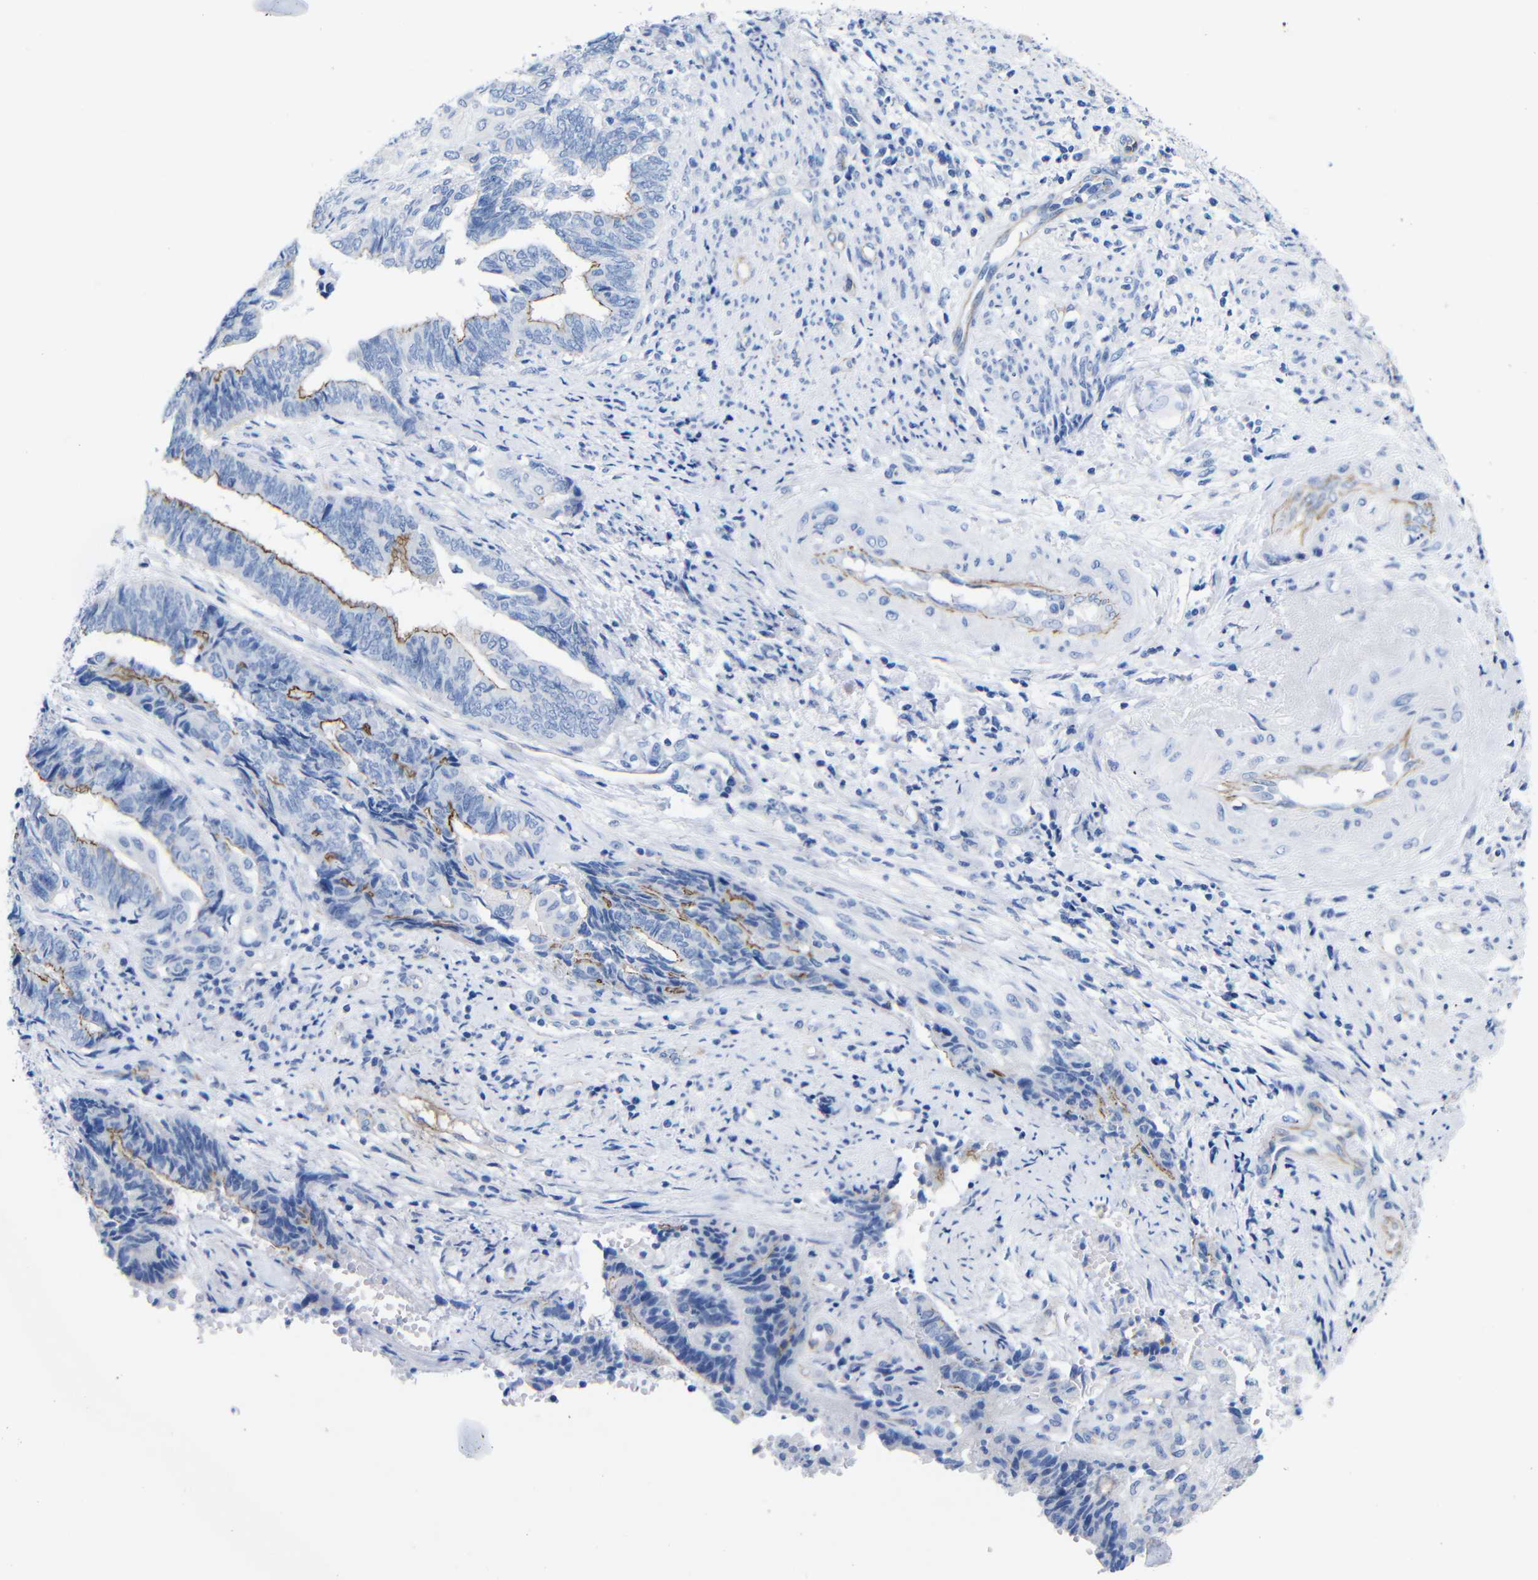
{"staining": {"intensity": "moderate", "quantity": "25%-75%", "location": "cytoplasmic/membranous"}, "tissue": "endometrial cancer", "cell_type": "Tumor cells", "image_type": "cancer", "snomed": [{"axis": "morphology", "description": "Adenocarcinoma, NOS"}, {"axis": "topography", "description": "Uterus"}, {"axis": "topography", "description": "Endometrium"}], "caption": "Immunohistochemical staining of endometrial adenocarcinoma reveals moderate cytoplasmic/membranous protein staining in about 25%-75% of tumor cells.", "gene": "CGNL1", "patient": {"sex": "female", "age": 70}}